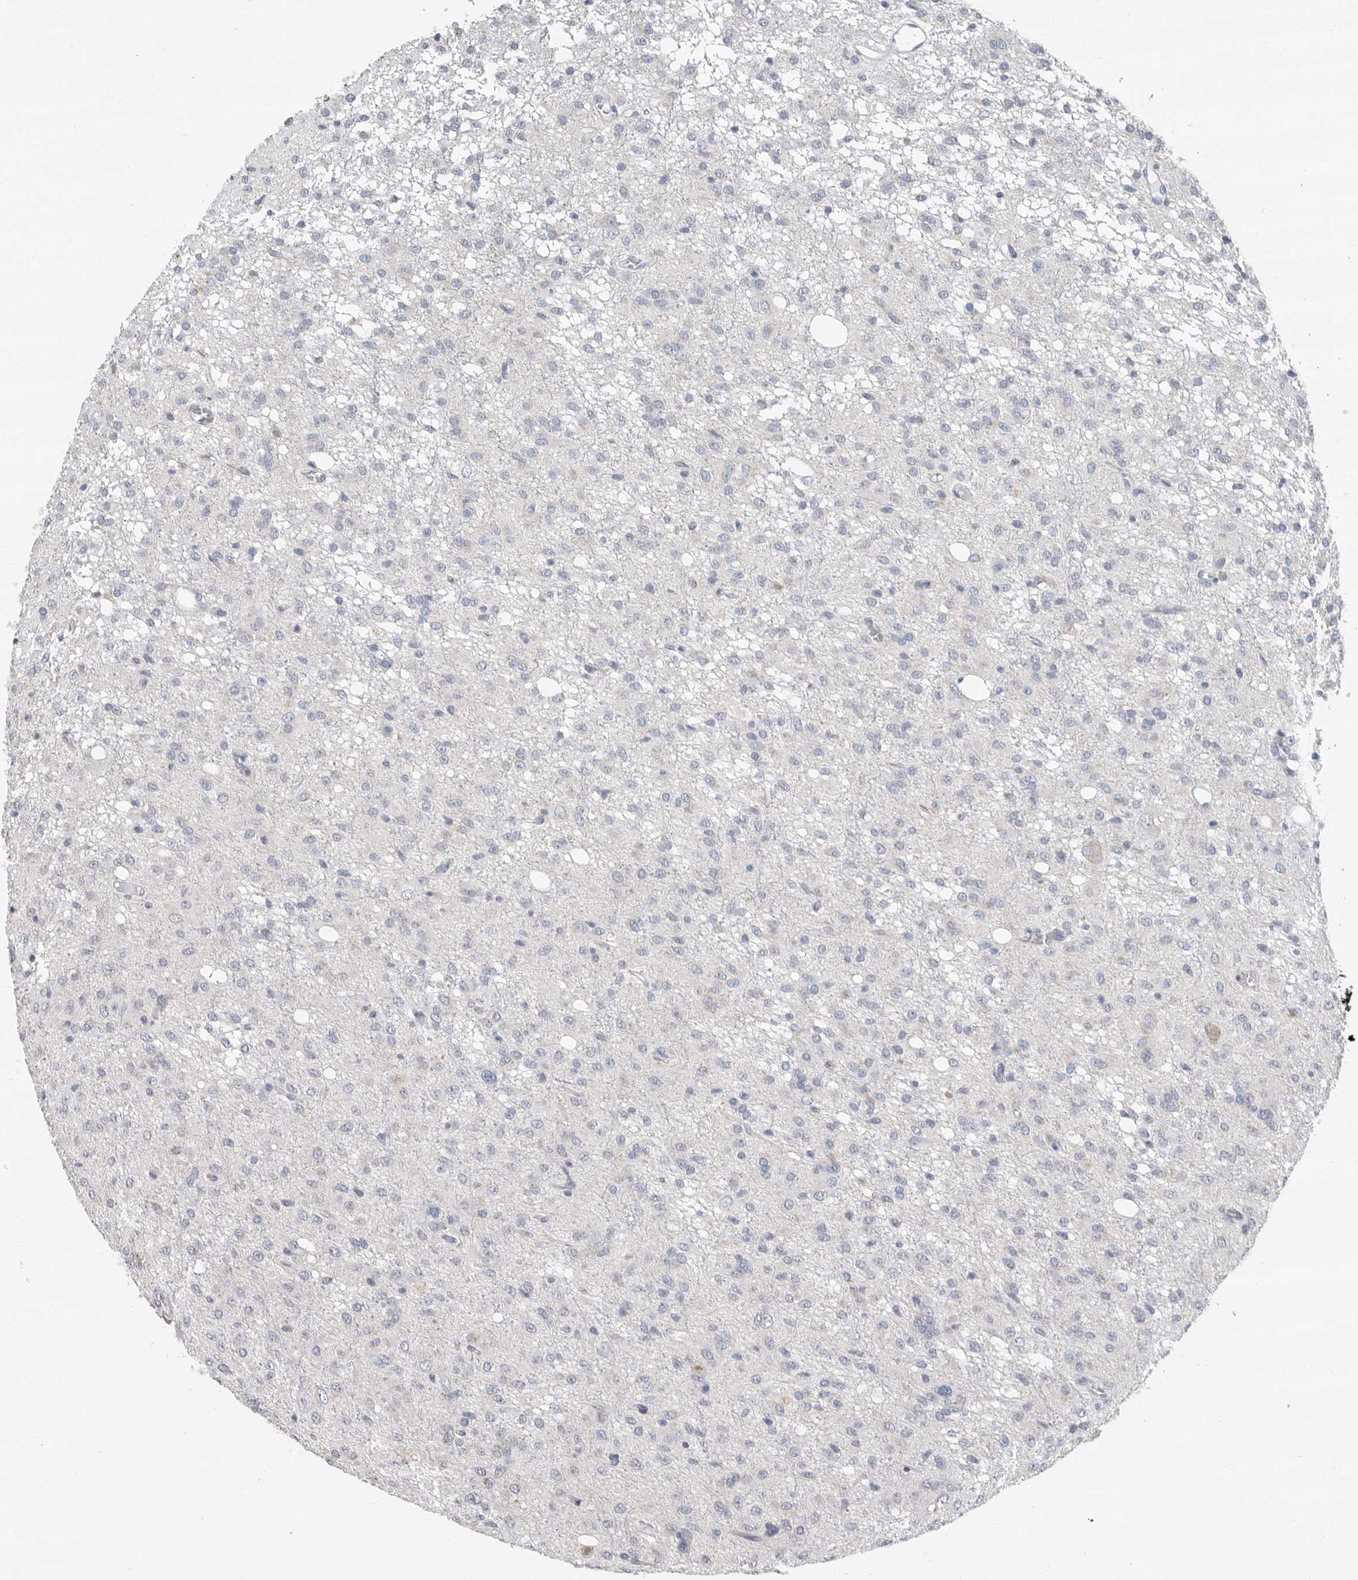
{"staining": {"intensity": "negative", "quantity": "none", "location": "none"}, "tissue": "glioma", "cell_type": "Tumor cells", "image_type": "cancer", "snomed": [{"axis": "morphology", "description": "Glioma, malignant, High grade"}, {"axis": "topography", "description": "Brain"}], "caption": "Immunohistochemical staining of malignant glioma (high-grade) reveals no significant staining in tumor cells. (Stains: DAB immunohistochemistry (IHC) with hematoxylin counter stain, Microscopy: brightfield microscopy at high magnification).", "gene": "PLN", "patient": {"sex": "female", "age": 59}}